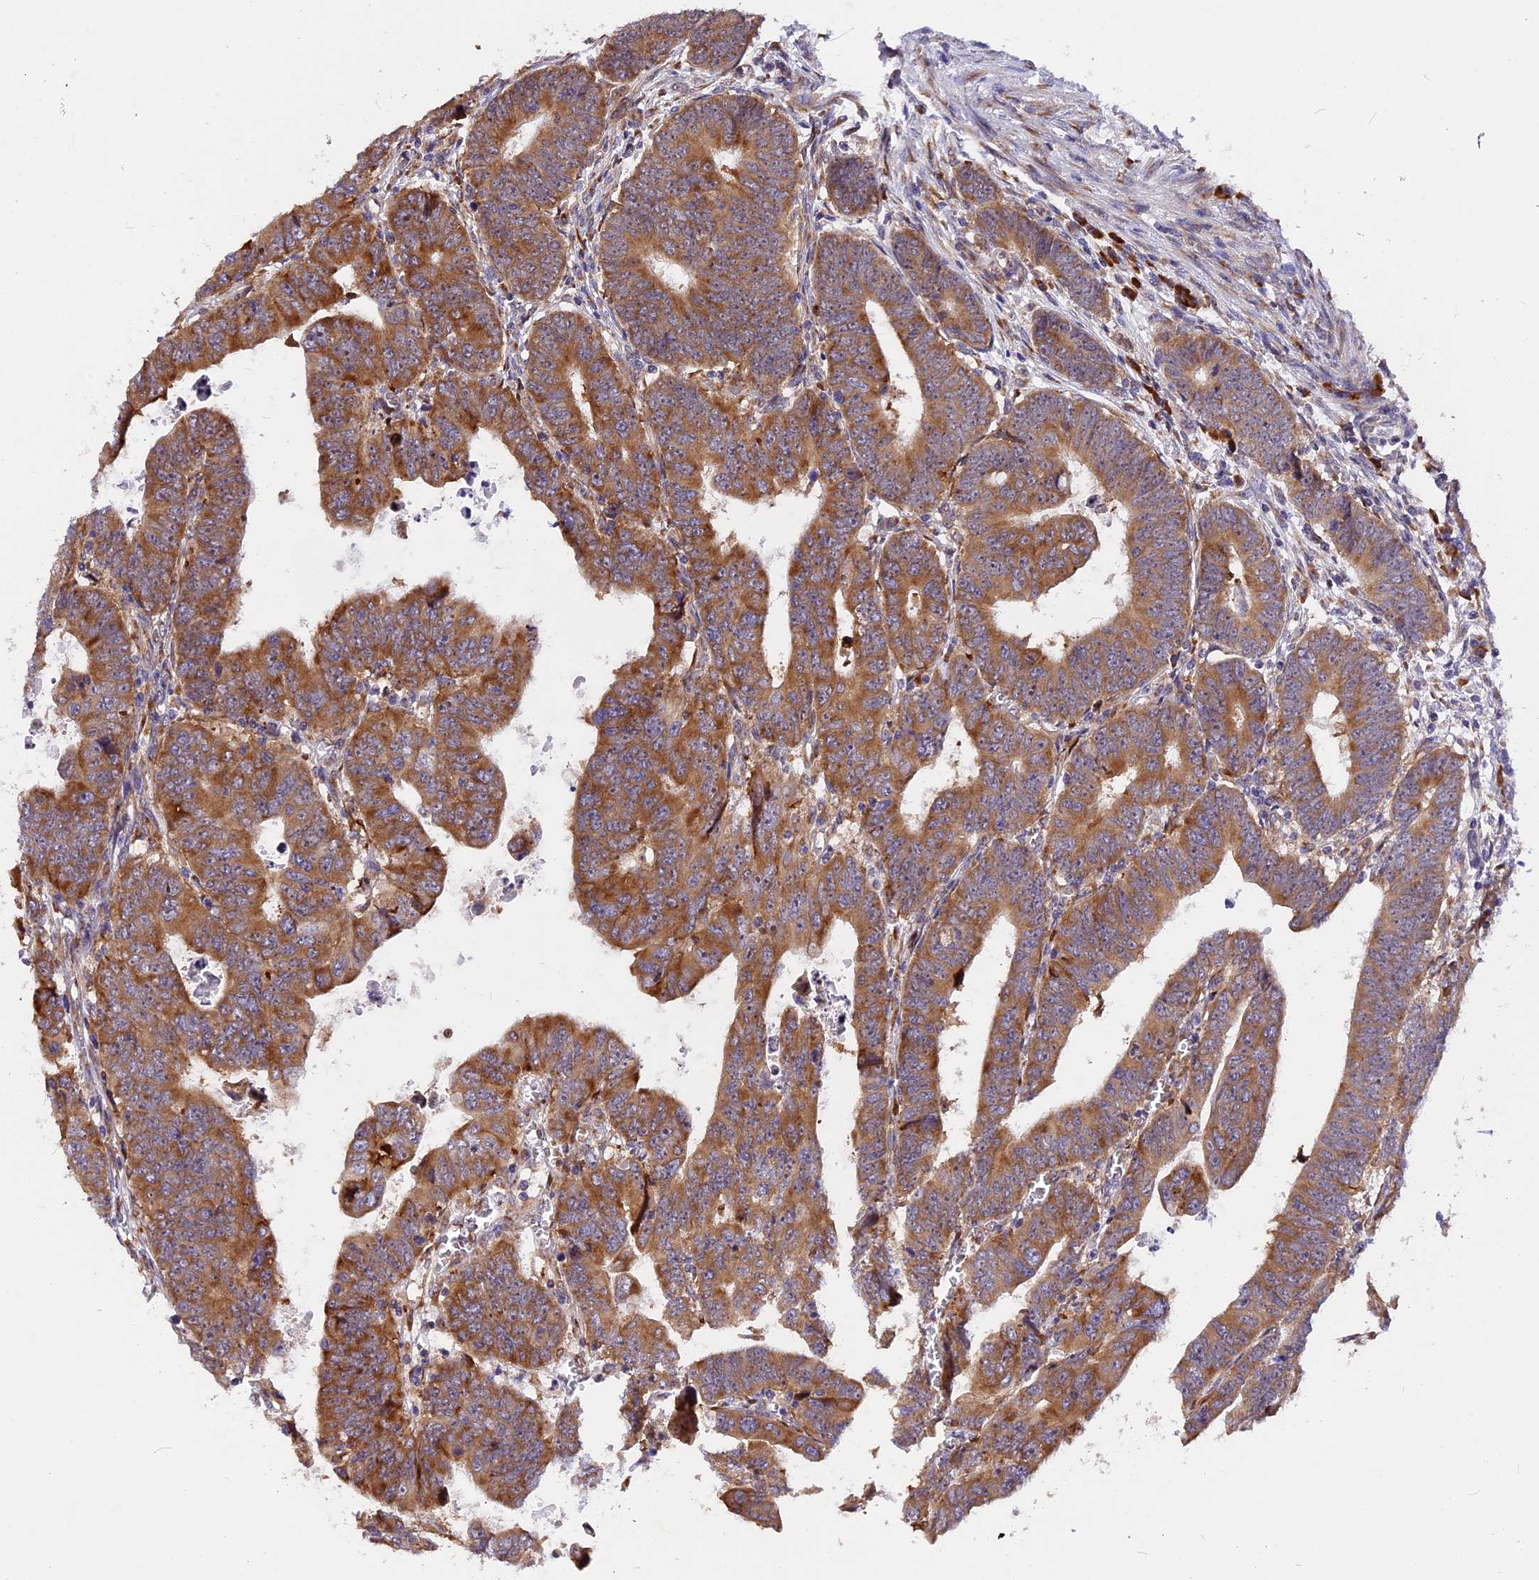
{"staining": {"intensity": "moderate", "quantity": ">75%", "location": "cytoplasmic/membranous"}, "tissue": "colorectal cancer", "cell_type": "Tumor cells", "image_type": "cancer", "snomed": [{"axis": "morphology", "description": "Normal tissue, NOS"}, {"axis": "morphology", "description": "Adenocarcinoma, NOS"}, {"axis": "topography", "description": "Rectum"}], "caption": "Colorectal cancer (adenocarcinoma) was stained to show a protein in brown. There is medium levels of moderate cytoplasmic/membranous positivity in about >75% of tumor cells.", "gene": "GNPTAB", "patient": {"sex": "female", "age": 65}}